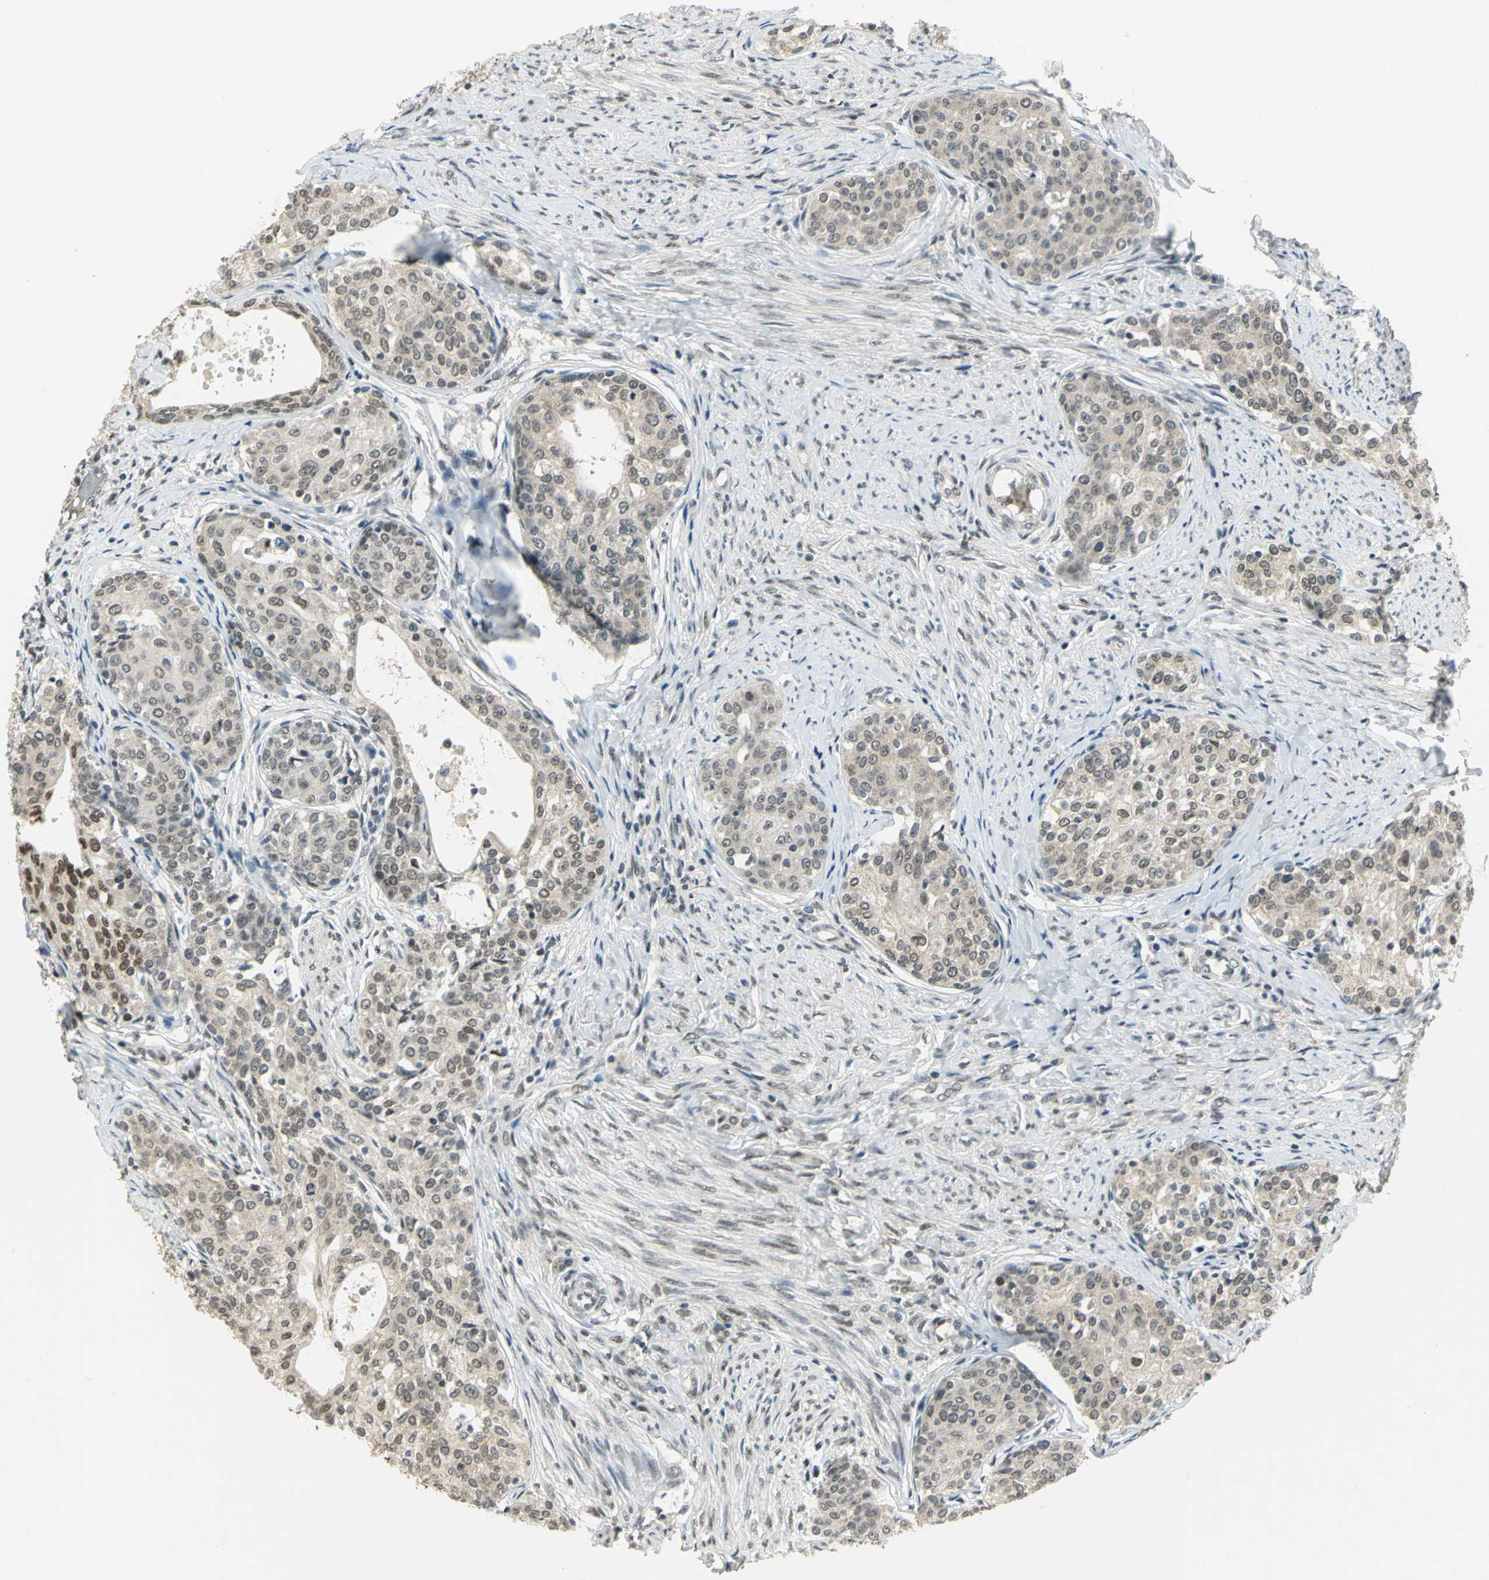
{"staining": {"intensity": "weak", "quantity": ">75%", "location": "cytoplasmic/membranous"}, "tissue": "cervical cancer", "cell_type": "Tumor cells", "image_type": "cancer", "snomed": [{"axis": "morphology", "description": "Squamous cell carcinoma, NOS"}, {"axis": "morphology", "description": "Adenocarcinoma, NOS"}, {"axis": "topography", "description": "Cervix"}], "caption": "Immunohistochemical staining of human squamous cell carcinoma (cervical) exhibits low levels of weak cytoplasmic/membranous expression in approximately >75% of tumor cells.", "gene": "RAD17", "patient": {"sex": "female", "age": 52}}